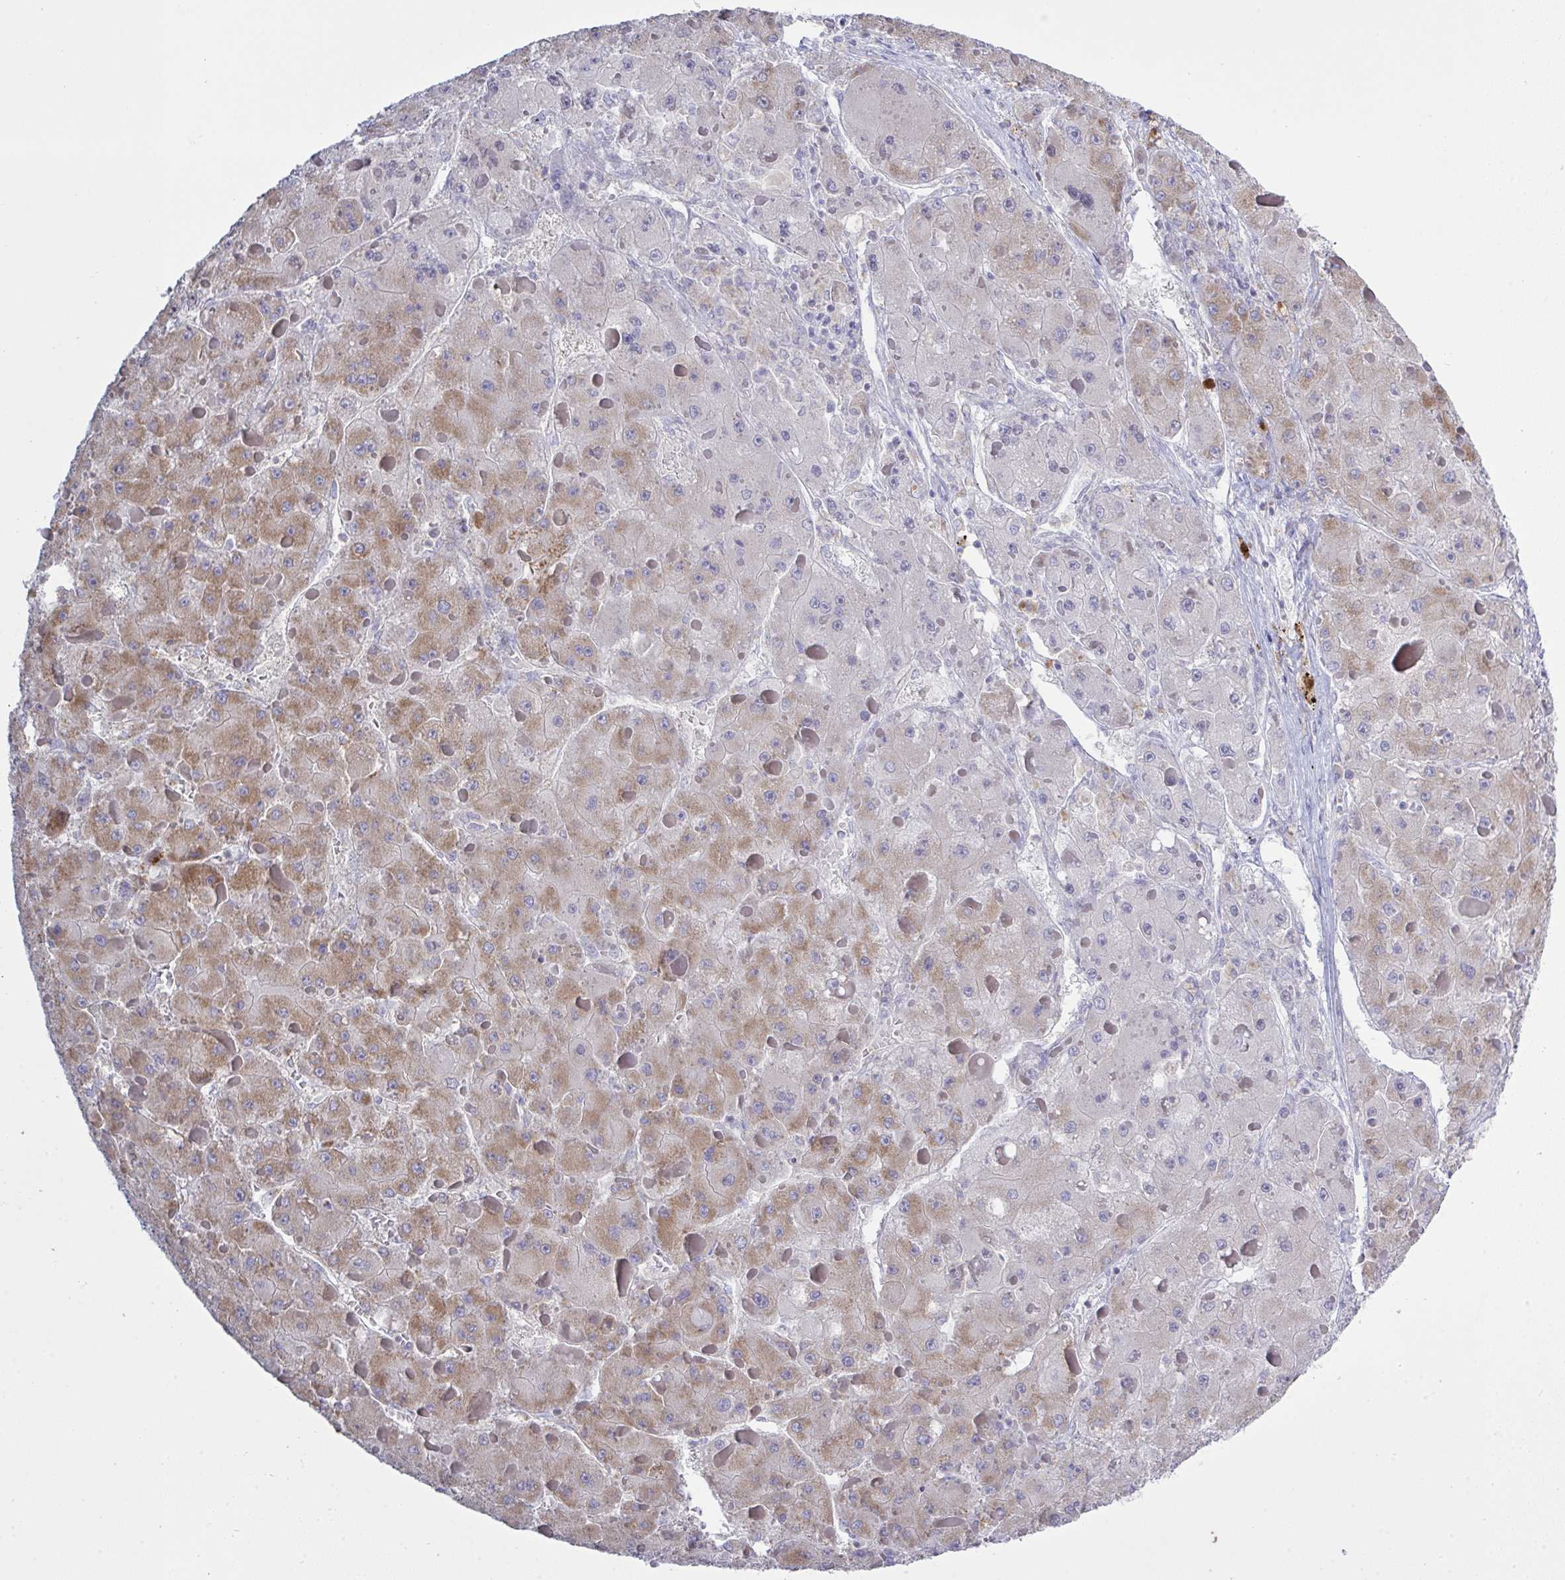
{"staining": {"intensity": "moderate", "quantity": "25%-75%", "location": "cytoplasmic/membranous"}, "tissue": "liver cancer", "cell_type": "Tumor cells", "image_type": "cancer", "snomed": [{"axis": "morphology", "description": "Carcinoma, Hepatocellular, NOS"}, {"axis": "topography", "description": "Liver"}], "caption": "Liver cancer tissue demonstrates moderate cytoplasmic/membranous staining in about 25%-75% of tumor cells The staining was performed using DAB, with brown indicating positive protein expression. Nuclei are stained blue with hematoxylin.", "gene": "NDUFA7", "patient": {"sex": "female", "age": 73}}